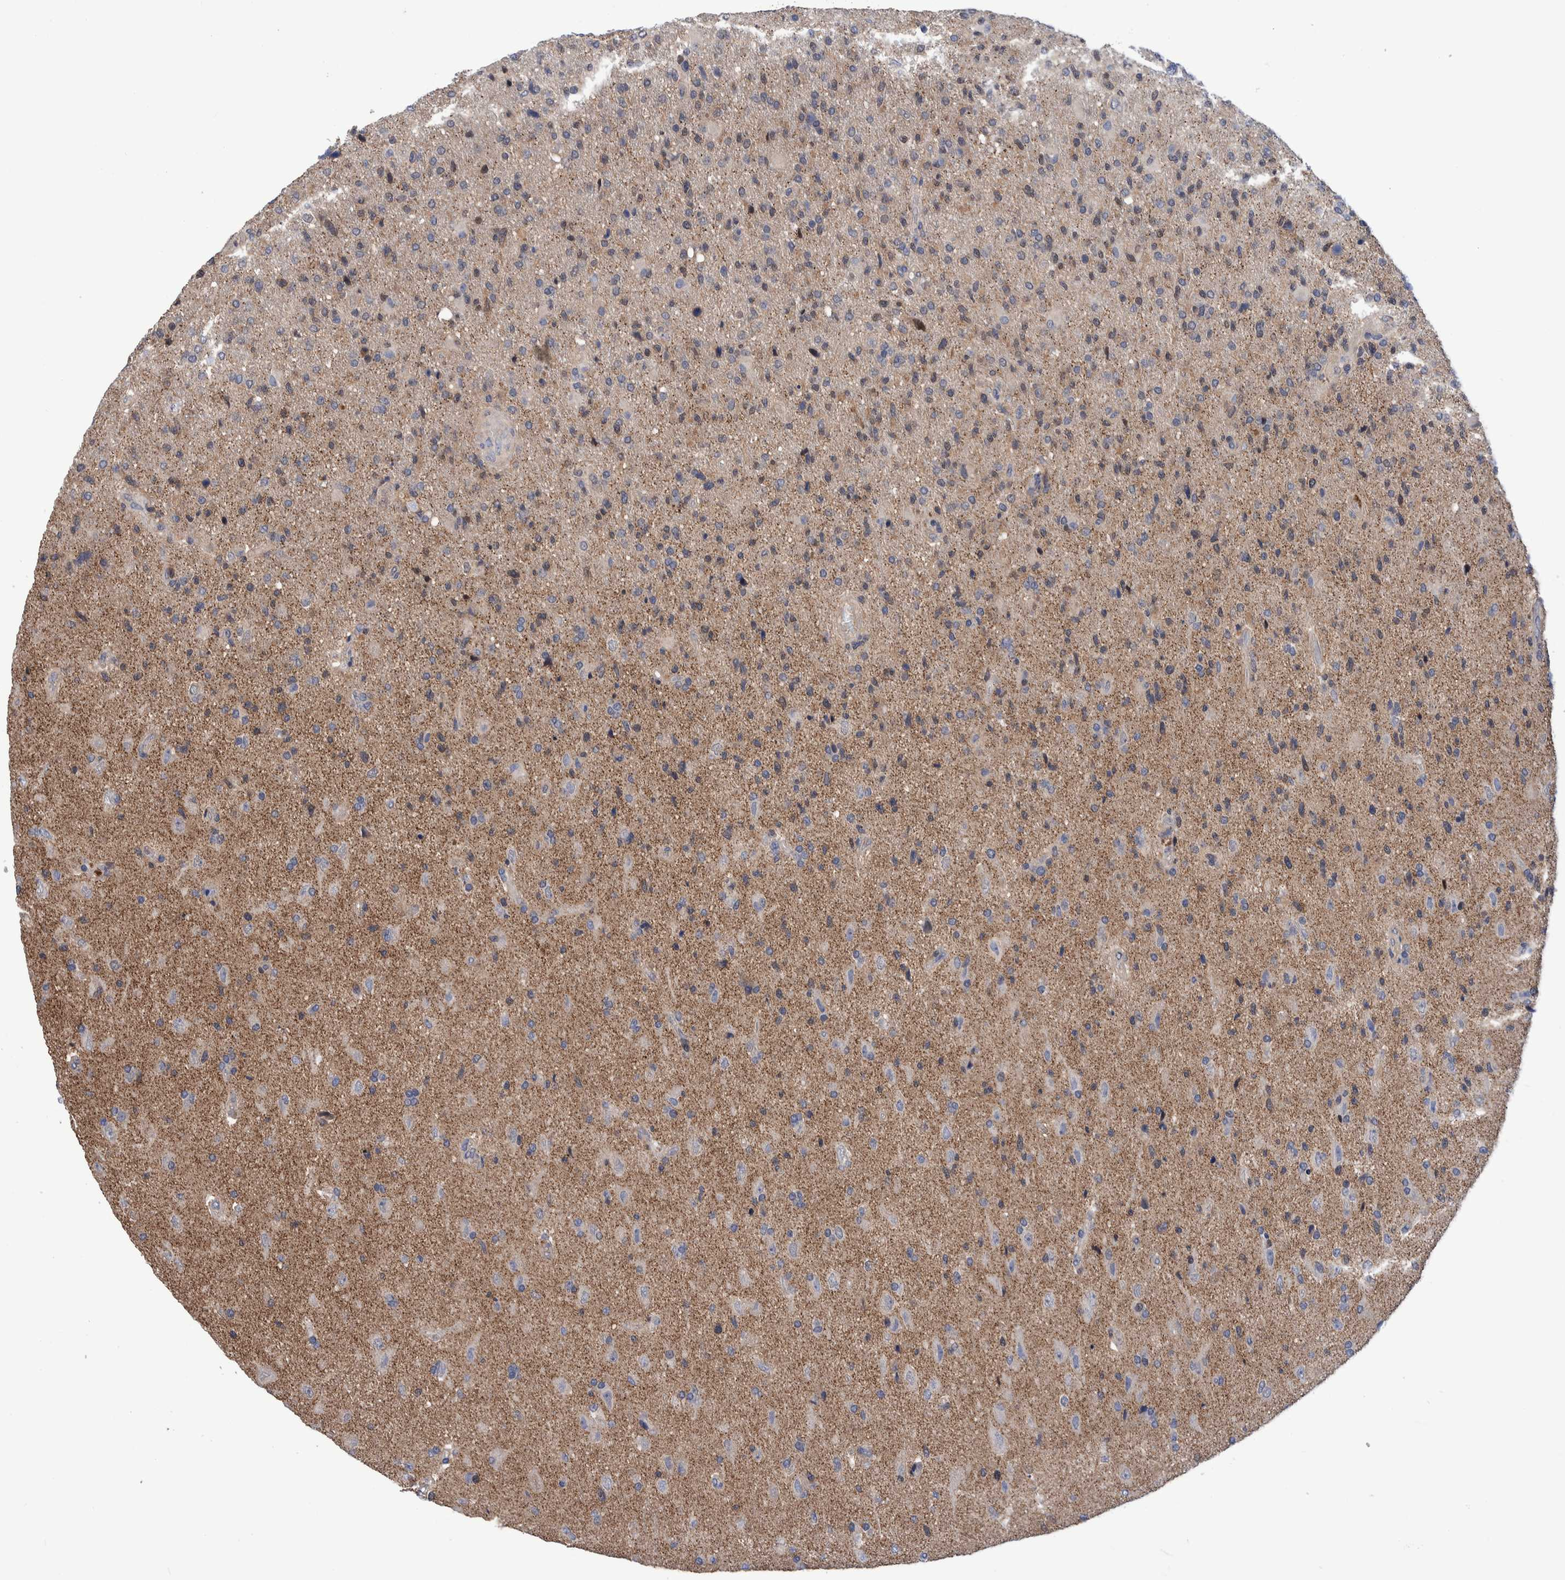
{"staining": {"intensity": "moderate", "quantity": "<25%", "location": "cytoplasmic/membranous,nuclear"}, "tissue": "glioma", "cell_type": "Tumor cells", "image_type": "cancer", "snomed": [{"axis": "morphology", "description": "Glioma, malignant, High grade"}, {"axis": "topography", "description": "Brain"}], "caption": "The micrograph shows immunohistochemical staining of glioma. There is moderate cytoplasmic/membranous and nuclear positivity is appreciated in approximately <25% of tumor cells.", "gene": "PFAS", "patient": {"sex": "male", "age": 72}}